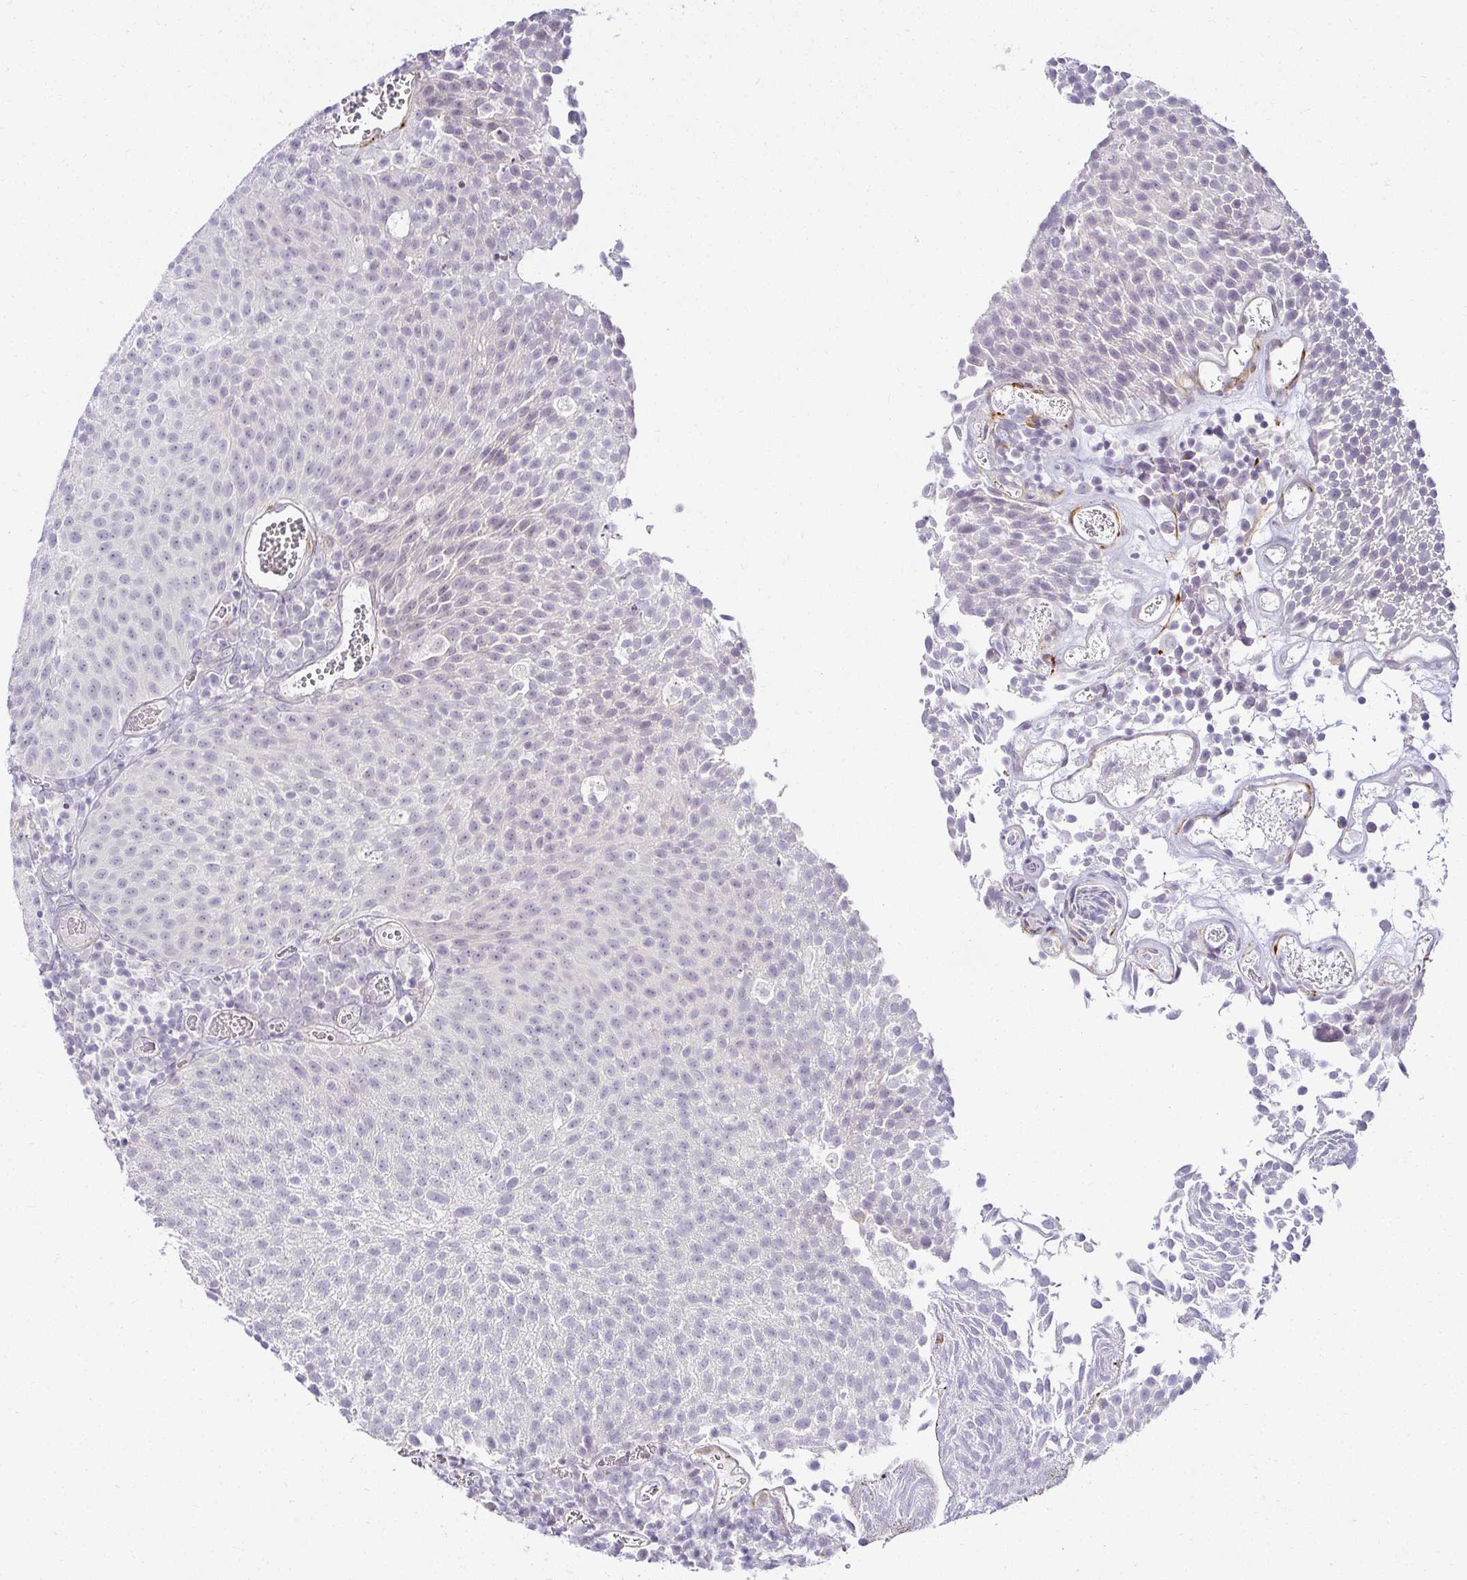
{"staining": {"intensity": "negative", "quantity": "none", "location": "none"}, "tissue": "urothelial cancer", "cell_type": "Tumor cells", "image_type": "cancer", "snomed": [{"axis": "morphology", "description": "Urothelial carcinoma, Low grade"}, {"axis": "topography", "description": "Urinary bladder"}], "caption": "Tumor cells show no significant protein expression in urothelial cancer.", "gene": "ACAN", "patient": {"sex": "female", "age": 79}}